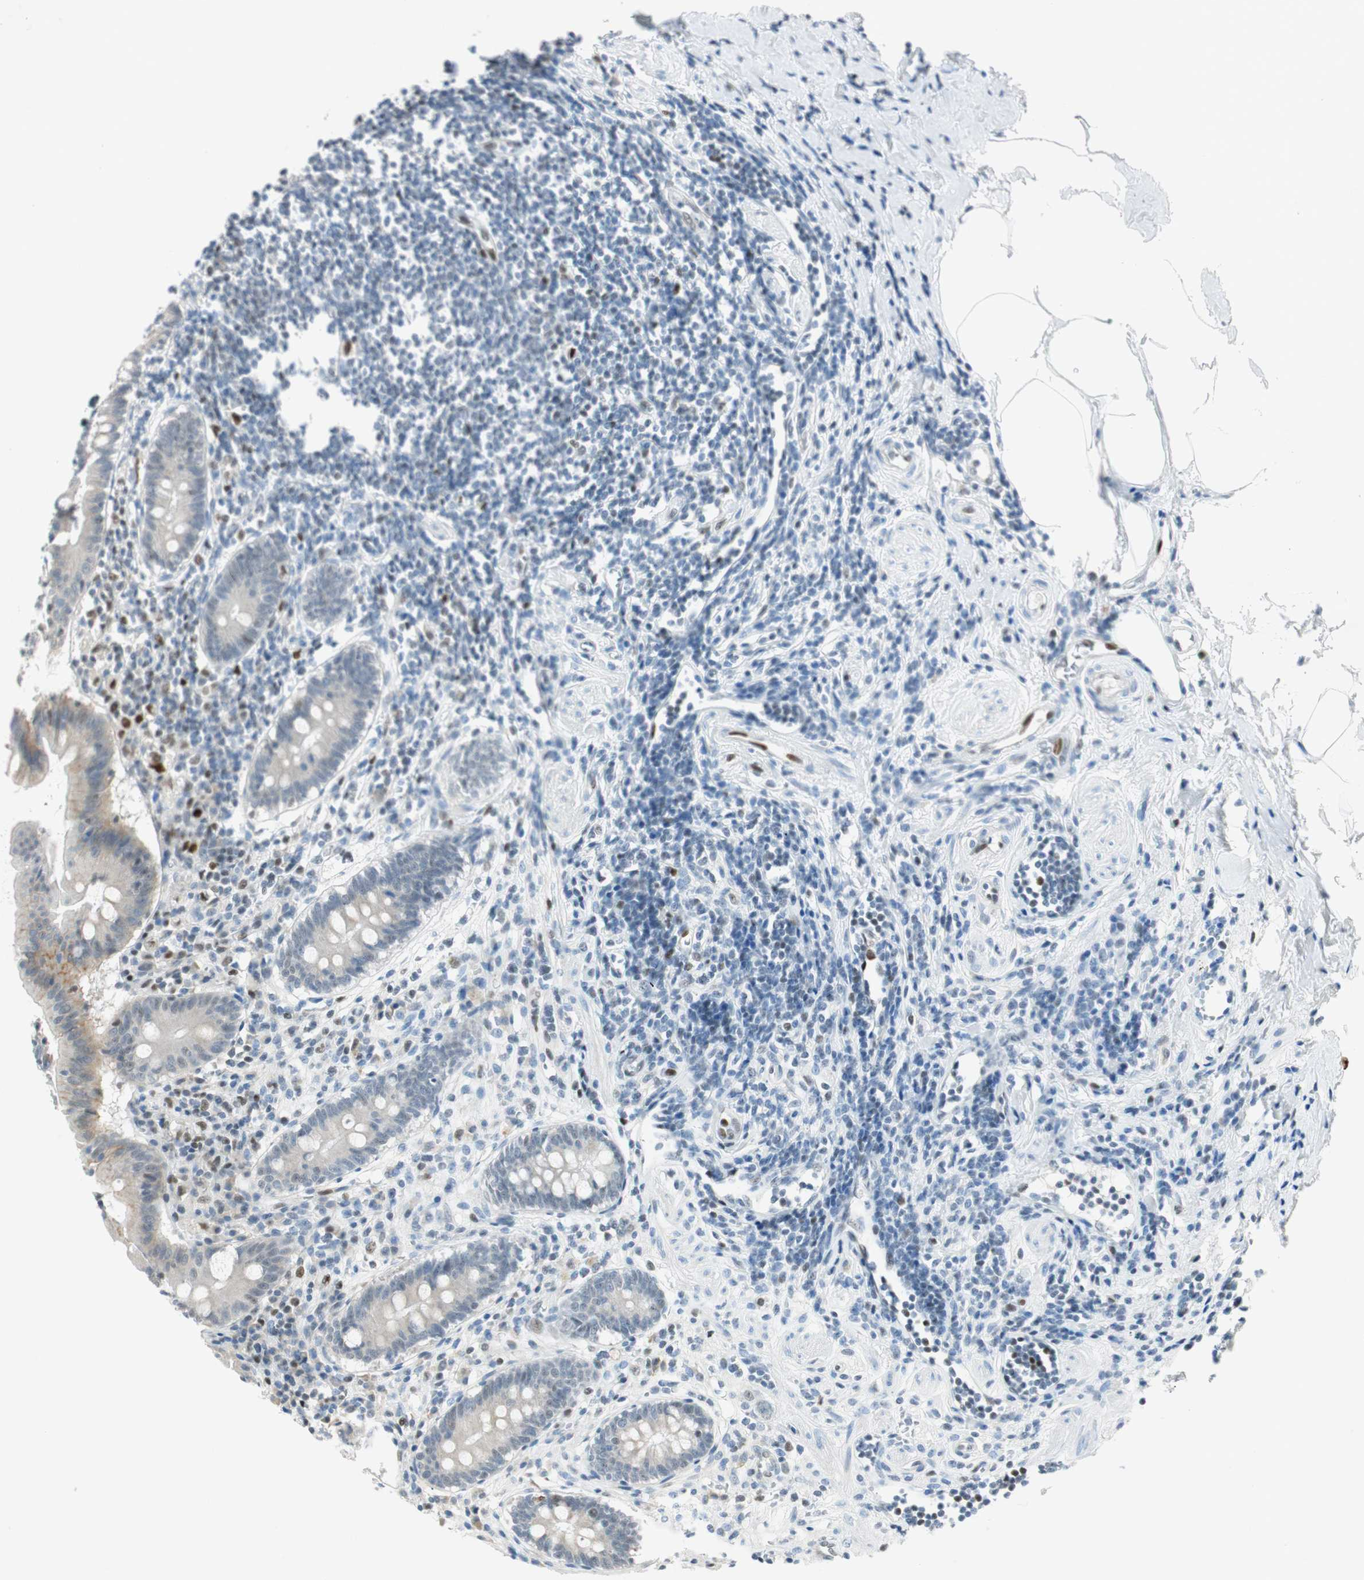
{"staining": {"intensity": "weak", "quantity": "<25%", "location": "cytoplasmic/membranous"}, "tissue": "appendix", "cell_type": "Glandular cells", "image_type": "normal", "snomed": [{"axis": "morphology", "description": "Normal tissue, NOS"}, {"axis": "topography", "description": "Appendix"}], "caption": "Glandular cells show no significant expression in unremarkable appendix. The staining was performed using DAB to visualize the protein expression in brown, while the nuclei were stained in blue with hematoxylin (Magnification: 20x).", "gene": "MSX2", "patient": {"sex": "female", "age": 50}}